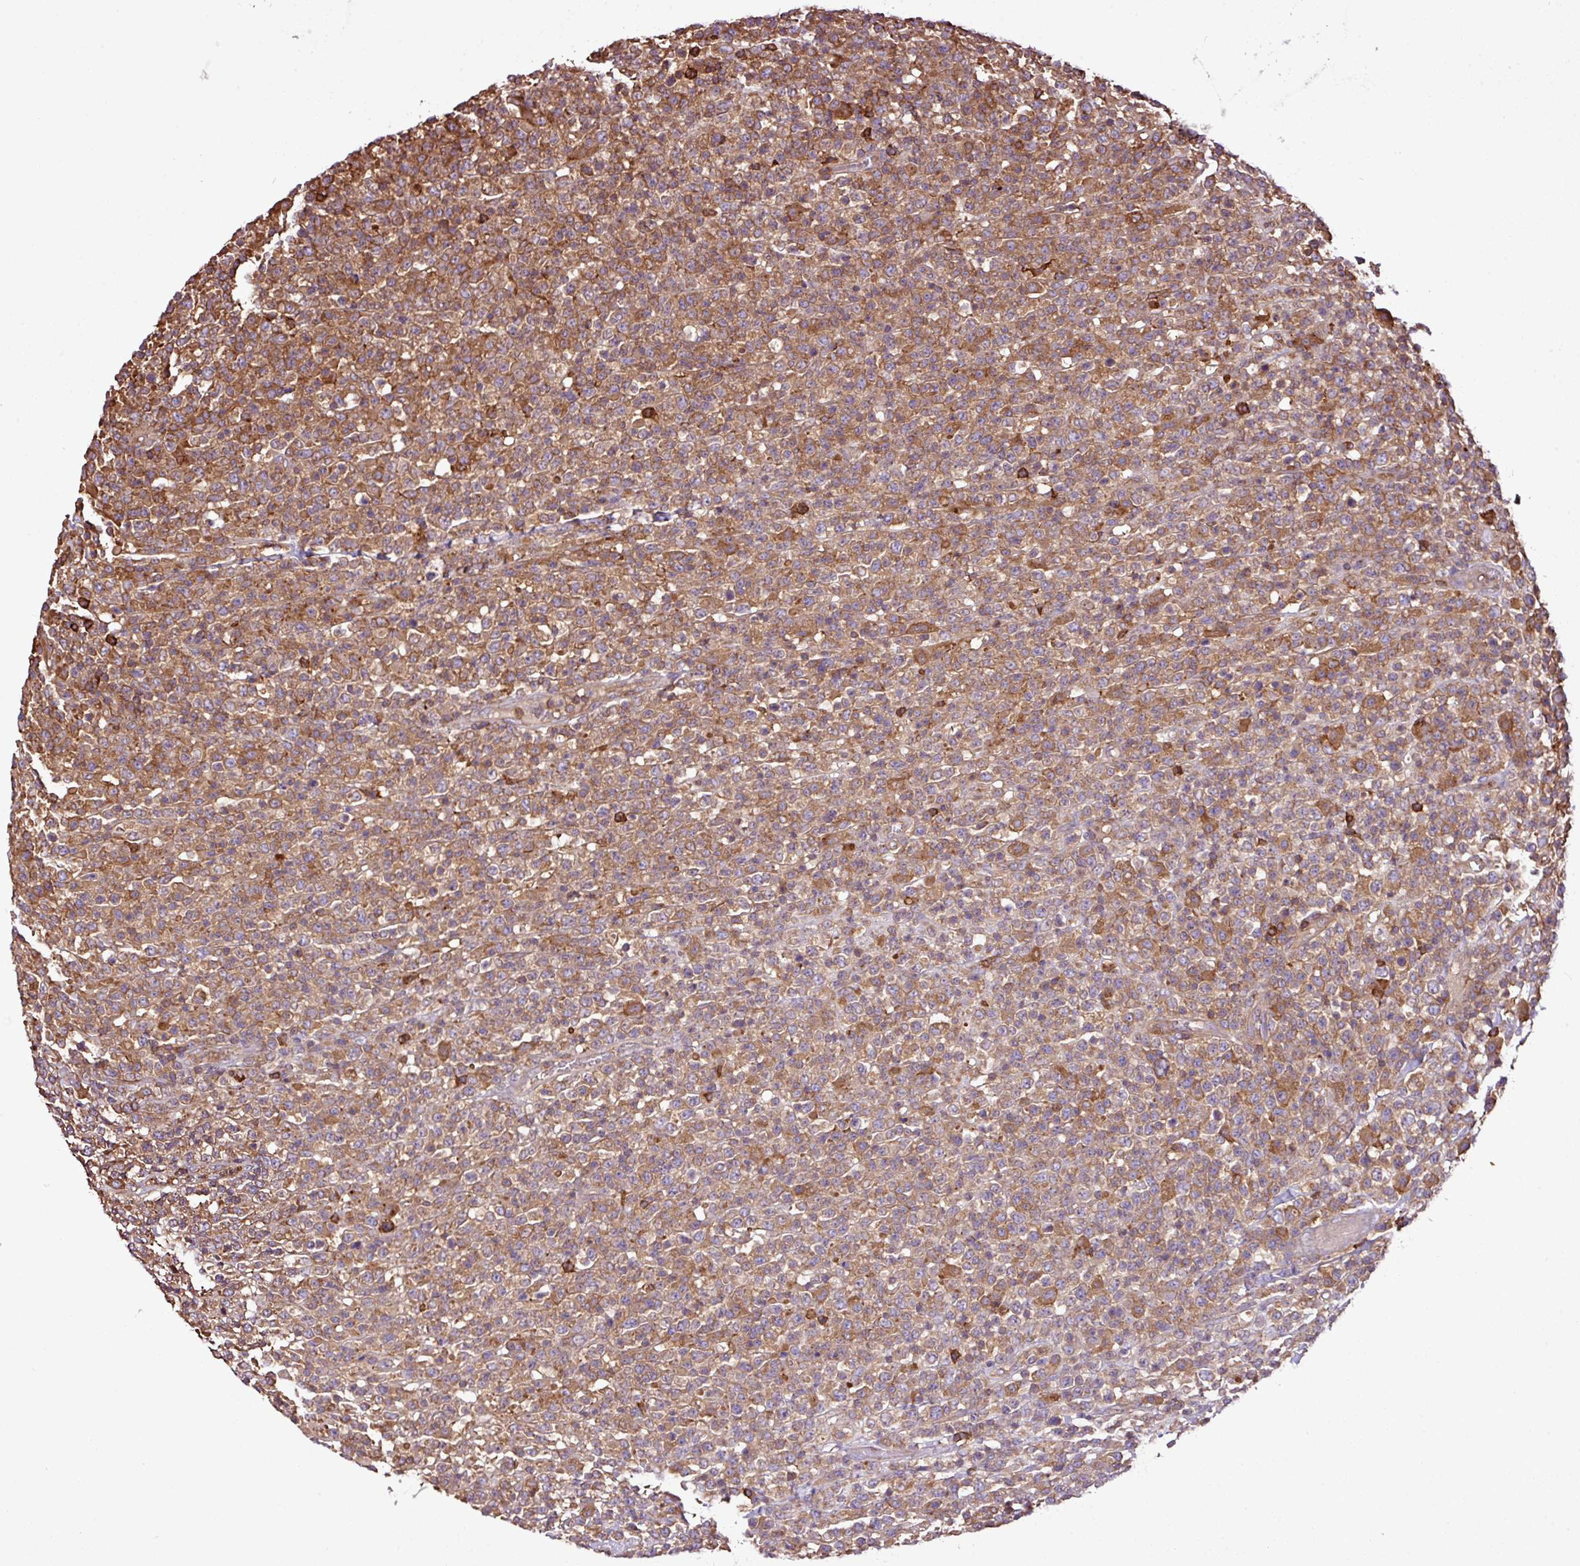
{"staining": {"intensity": "moderate", "quantity": ">75%", "location": "cytoplasmic/membranous"}, "tissue": "lymphoma", "cell_type": "Tumor cells", "image_type": "cancer", "snomed": [{"axis": "morphology", "description": "Malignant lymphoma, non-Hodgkin's type, High grade"}, {"axis": "topography", "description": "Colon"}], "caption": "Malignant lymphoma, non-Hodgkin's type (high-grade) was stained to show a protein in brown. There is medium levels of moderate cytoplasmic/membranous staining in approximately >75% of tumor cells.", "gene": "PGAP6", "patient": {"sex": "female", "age": 53}}